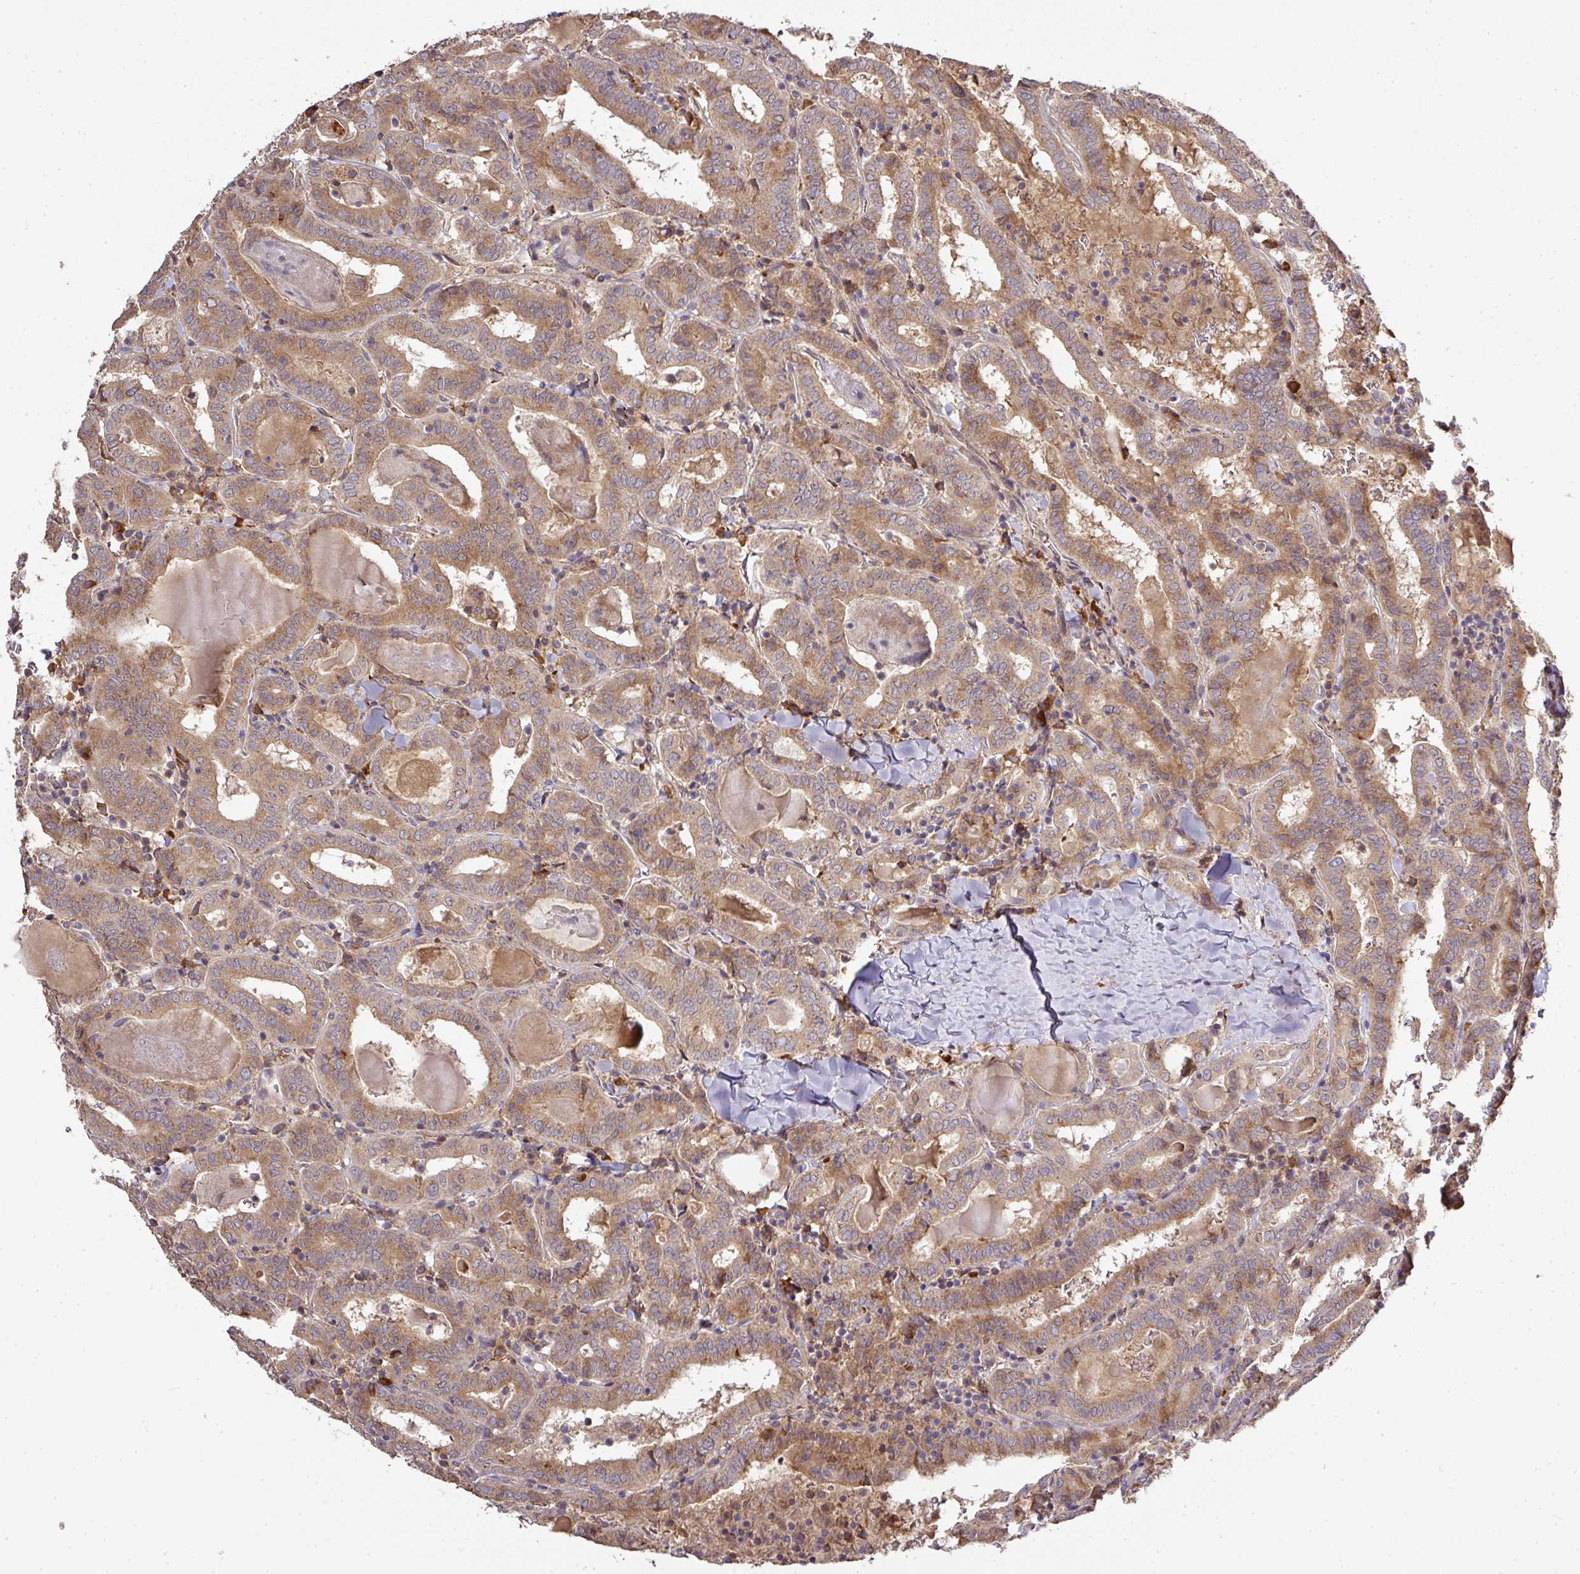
{"staining": {"intensity": "moderate", "quantity": ">75%", "location": "cytoplasmic/membranous"}, "tissue": "thyroid cancer", "cell_type": "Tumor cells", "image_type": "cancer", "snomed": [{"axis": "morphology", "description": "Papillary adenocarcinoma, NOS"}, {"axis": "topography", "description": "Thyroid gland"}], "caption": "High-magnification brightfield microscopy of thyroid papillary adenocarcinoma stained with DAB (3,3'-diaminobenzidine) (brown) and counterstained with hematoxylin (blue). tumor cells exhibit moderate cytoplasmic/membranous staining is seen in about>75% of cells. (IHC, brightfield microscopy, high magnification).", "gene": "GALP", "patient": {"sex": "female", "age": 72}}